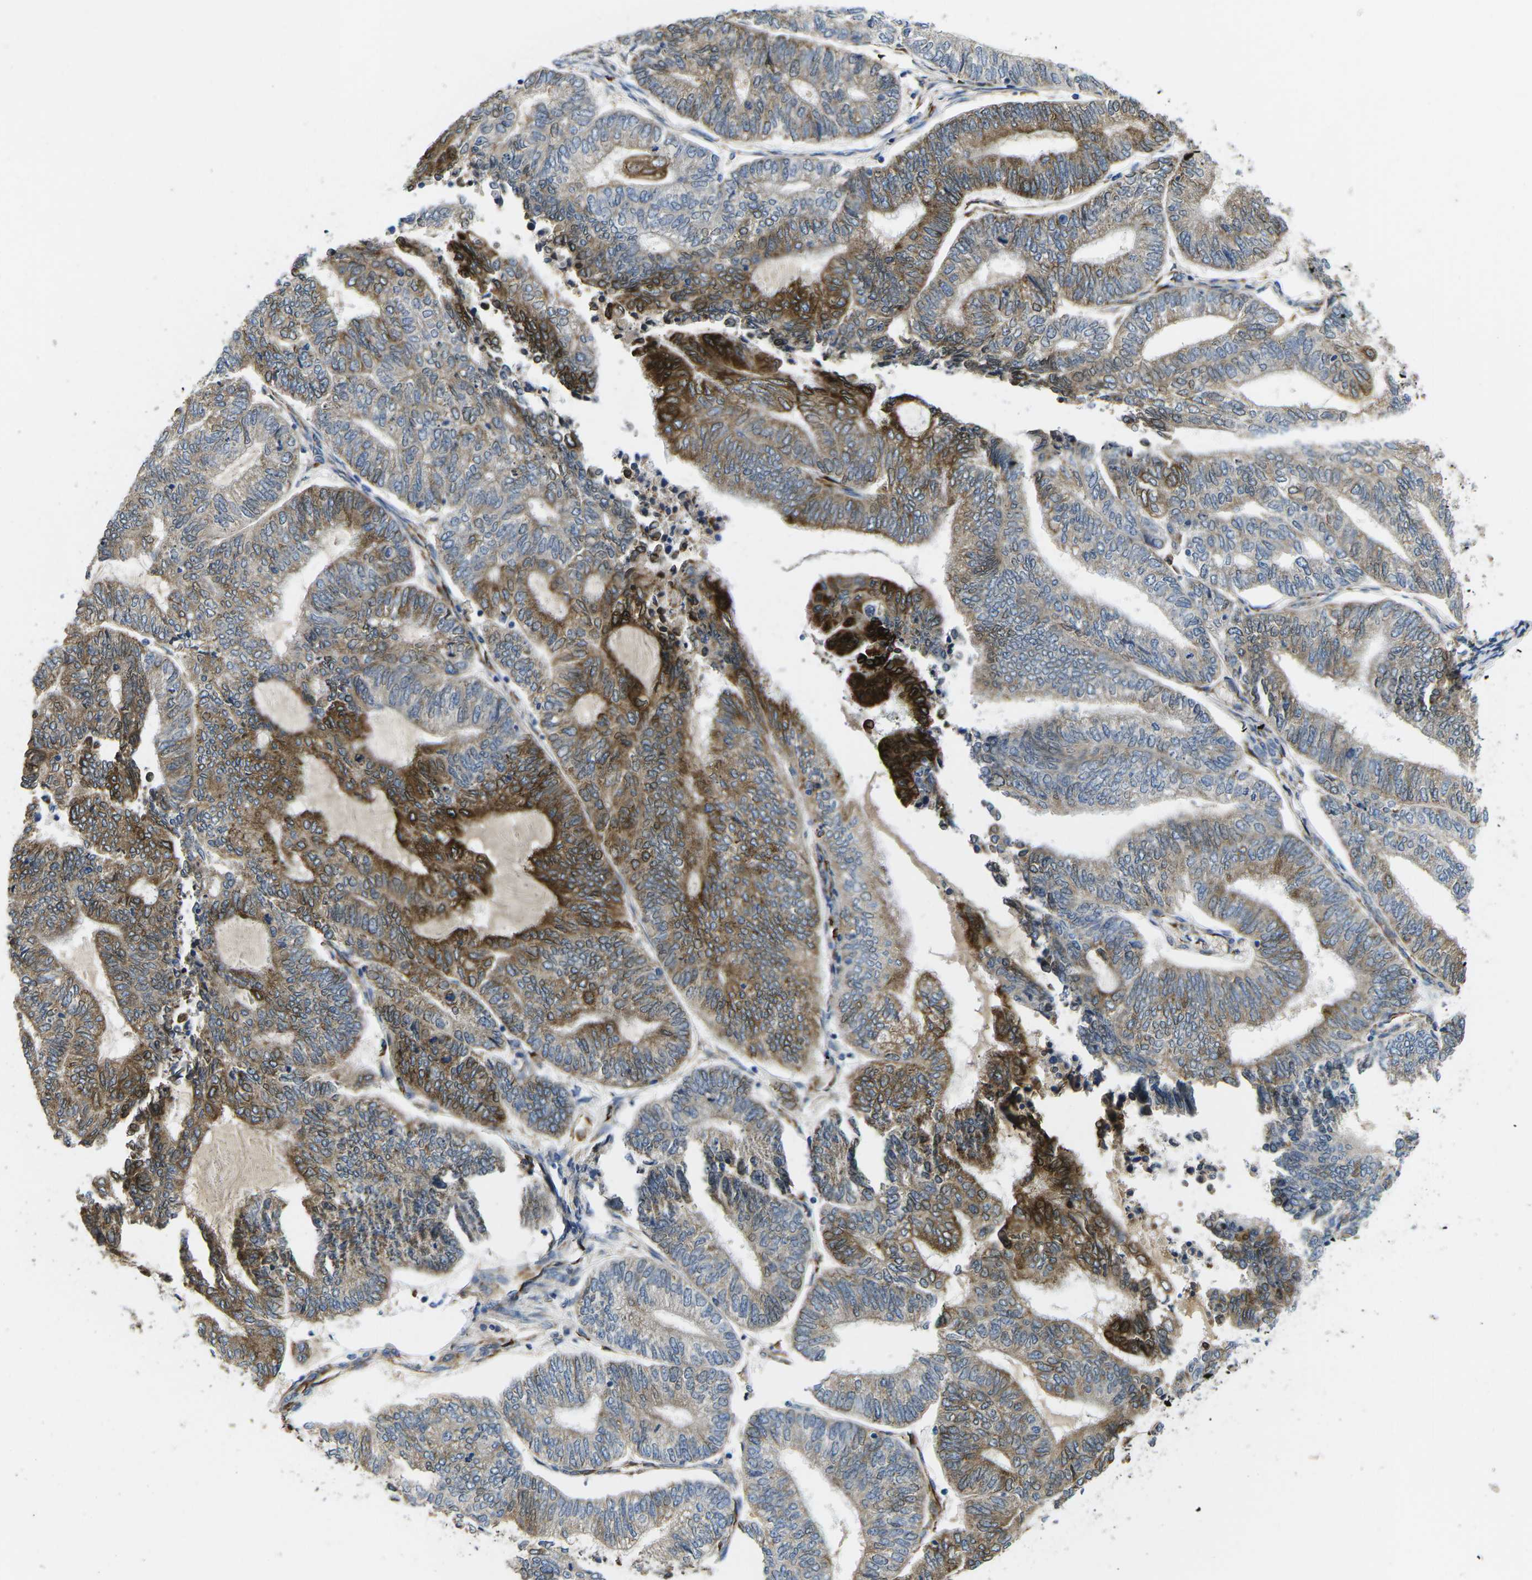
{"staining": {"intensity": "strong", "quantity": "<25%", "location": "cytoplasmic/membranous"}, "tissue": "endometrial cancer", "cell_type": "Tumor cells", "image_type": "cancer", "snomed": [{"axis": "morphology", "description": "Adenocarcinoma, NOS"}, {"axis": "topography", "description": "Uterus"}, {"axis": "topography", "description": "Endometrium"}], "caption": "Immunohistochemical staining of human endometrial cancer (adenocarcinoma) reveals medium levels of strong cytoplasmic/membranous expression in approximately <25% of tumor cells.", "gene": "PDZD8", "patient": {"sex": "female", "age": 70}}